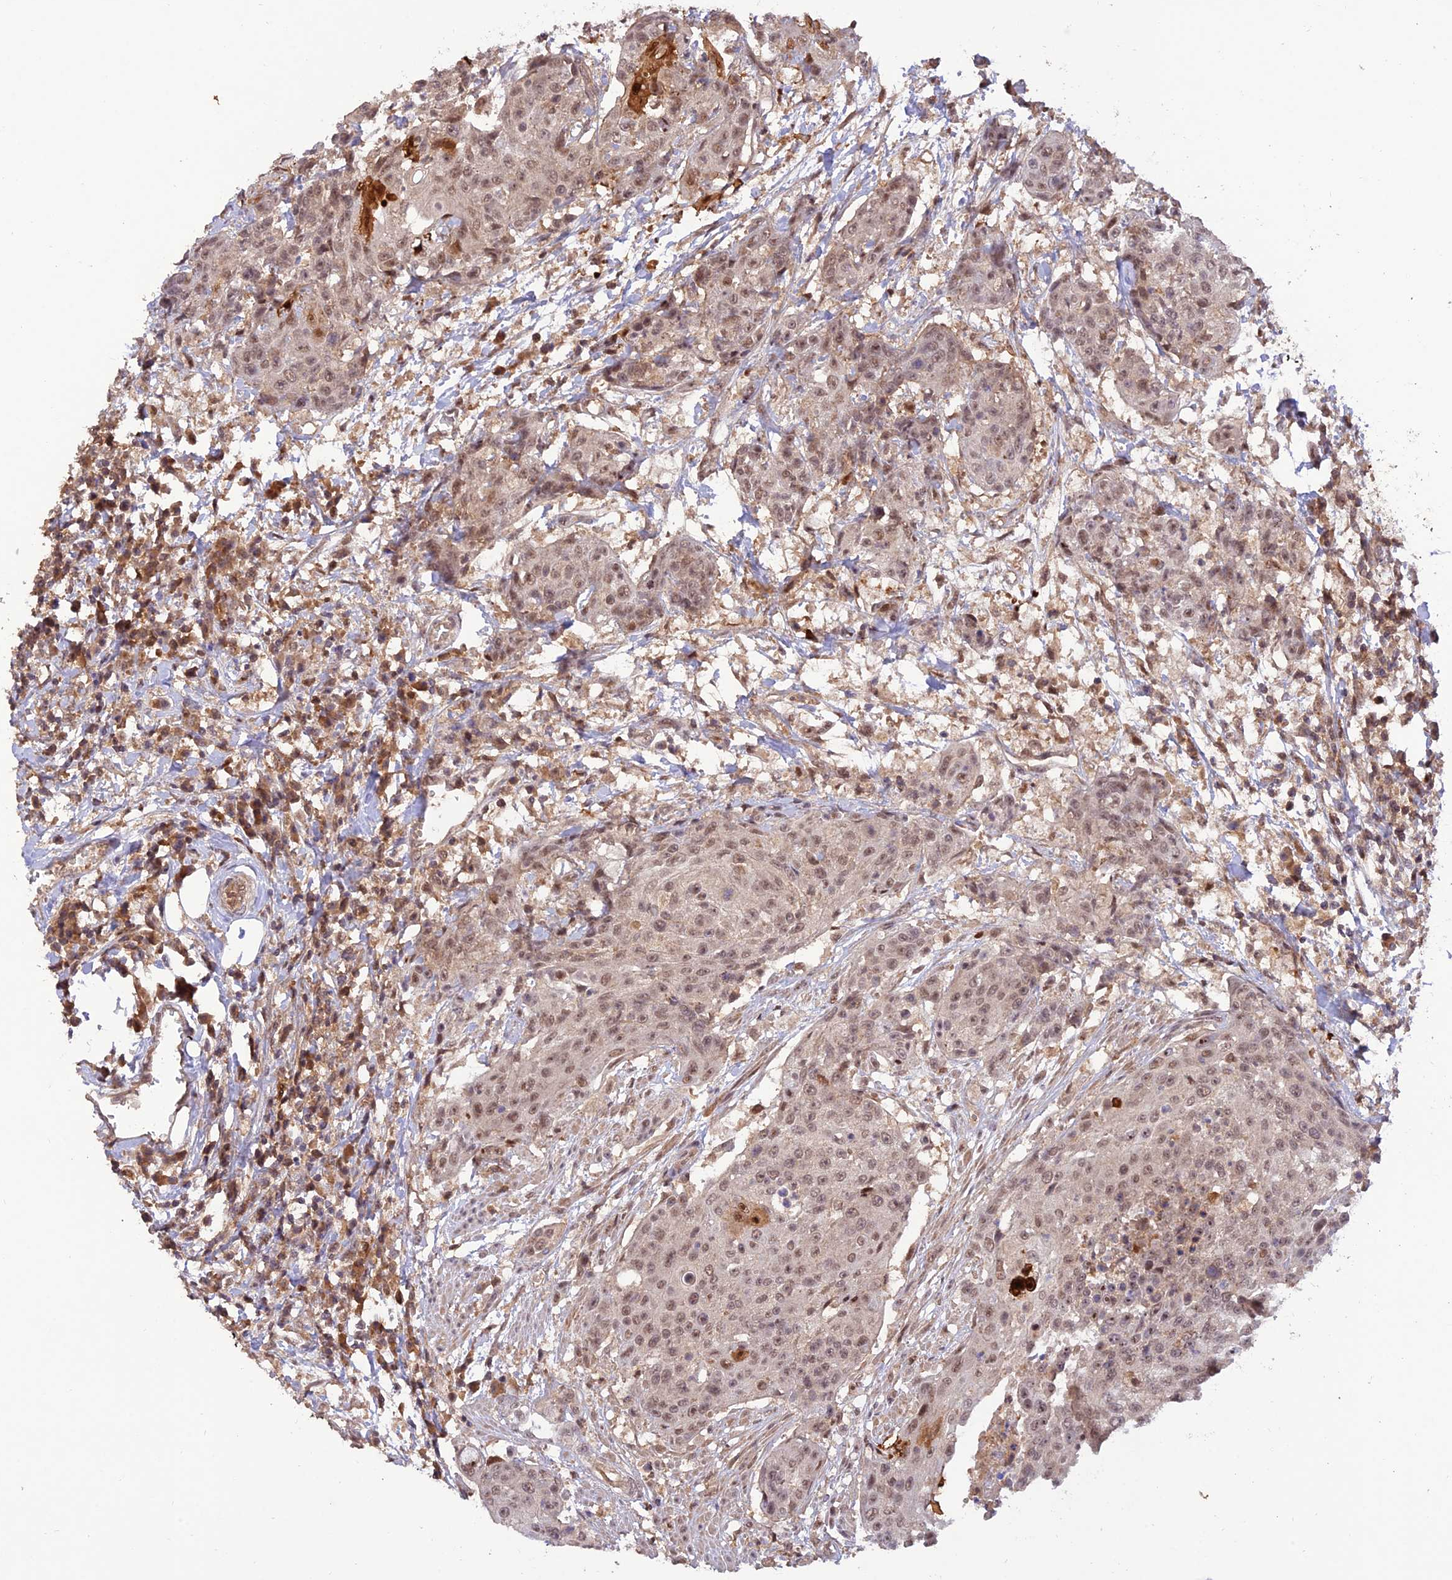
{"staining": {"intensity": "moderate", "quantity": ">75%", "location": "nuclear"}, "tissue": "urothelial cancer", "cell_type": "Tumor cells", "image_type": "cancer", "snomed": [{"axis": "morphology", "description": "Urothelial carcinoma, High grade"}, {"axis": "topography", "description": "Urinary bladder"}], "caption": "Urothelial cancer stained with immunohistochemistry (IHC) exhibits moderate nuclear positivity in about >75% of tumor cells. Using DAB (brown) and hematoxylin (blue) stains, captured at high magnification using brightfield microscopy.", "gene": "REV1", "patient": {"sex": "female", "age": 63}}